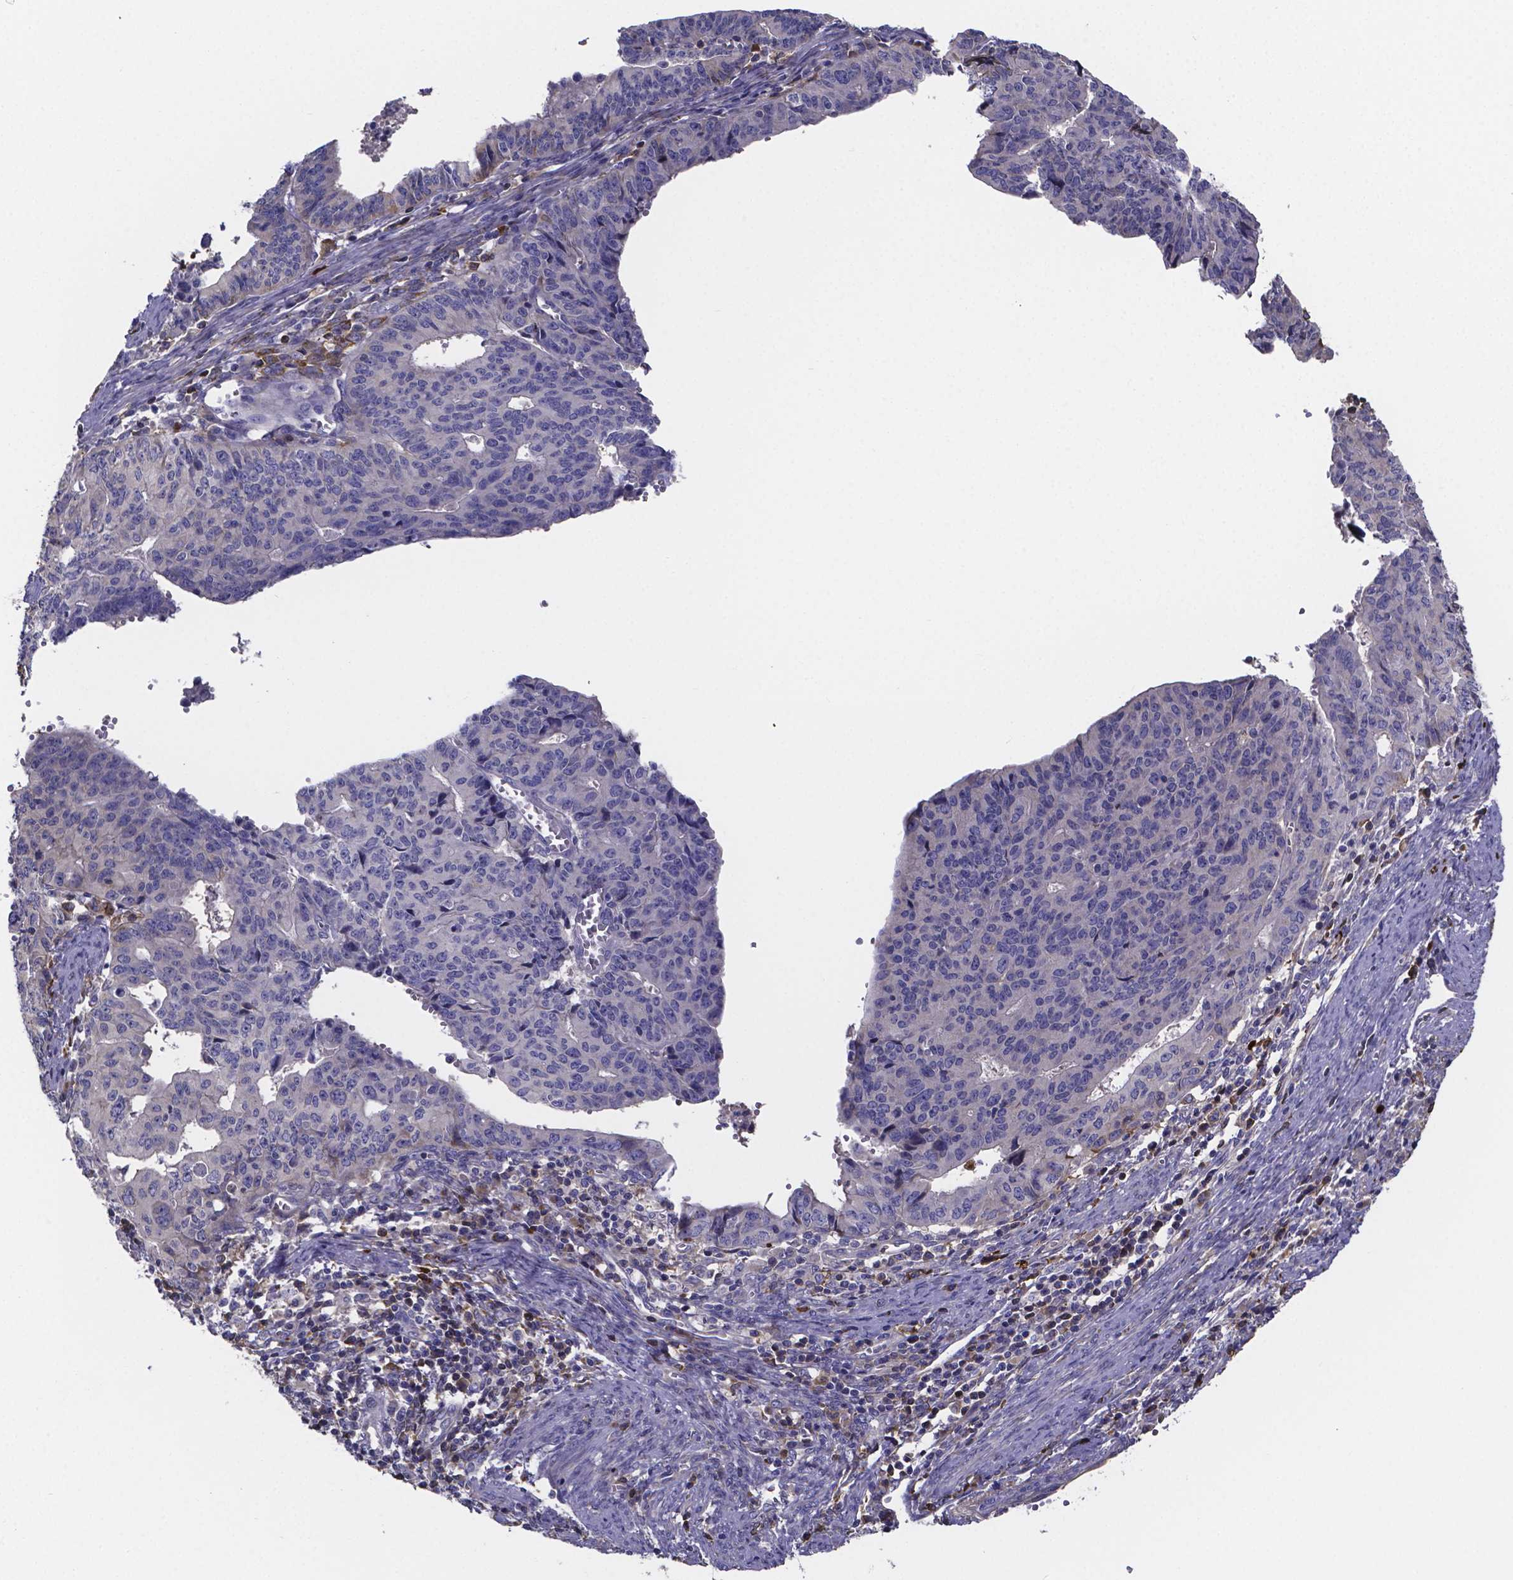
{"staining": {"intensity": "negative", "quantity": "none", "location": "none"}, "tissue": "endometrial cancer", "cell_type": "Tumor cells", "image_type": "cancer", "snomed": [{"axis": "morphology", "description": "Adenocarcinoma, NOS"}, {"axis": "topography", "description": "Endometrium"}], "caption": "DAB (3,3'-diaminobenzidine) immunohistochemical staining of human adenocarcinoma (endometrial) reveals no significant positivity in tumor cells. (Brightfield microscopy of DAB immunohistochemistry (IHC) at high magnification).", "gene": "SFRP4", "patient": {"sex": "female", "age": 65}}